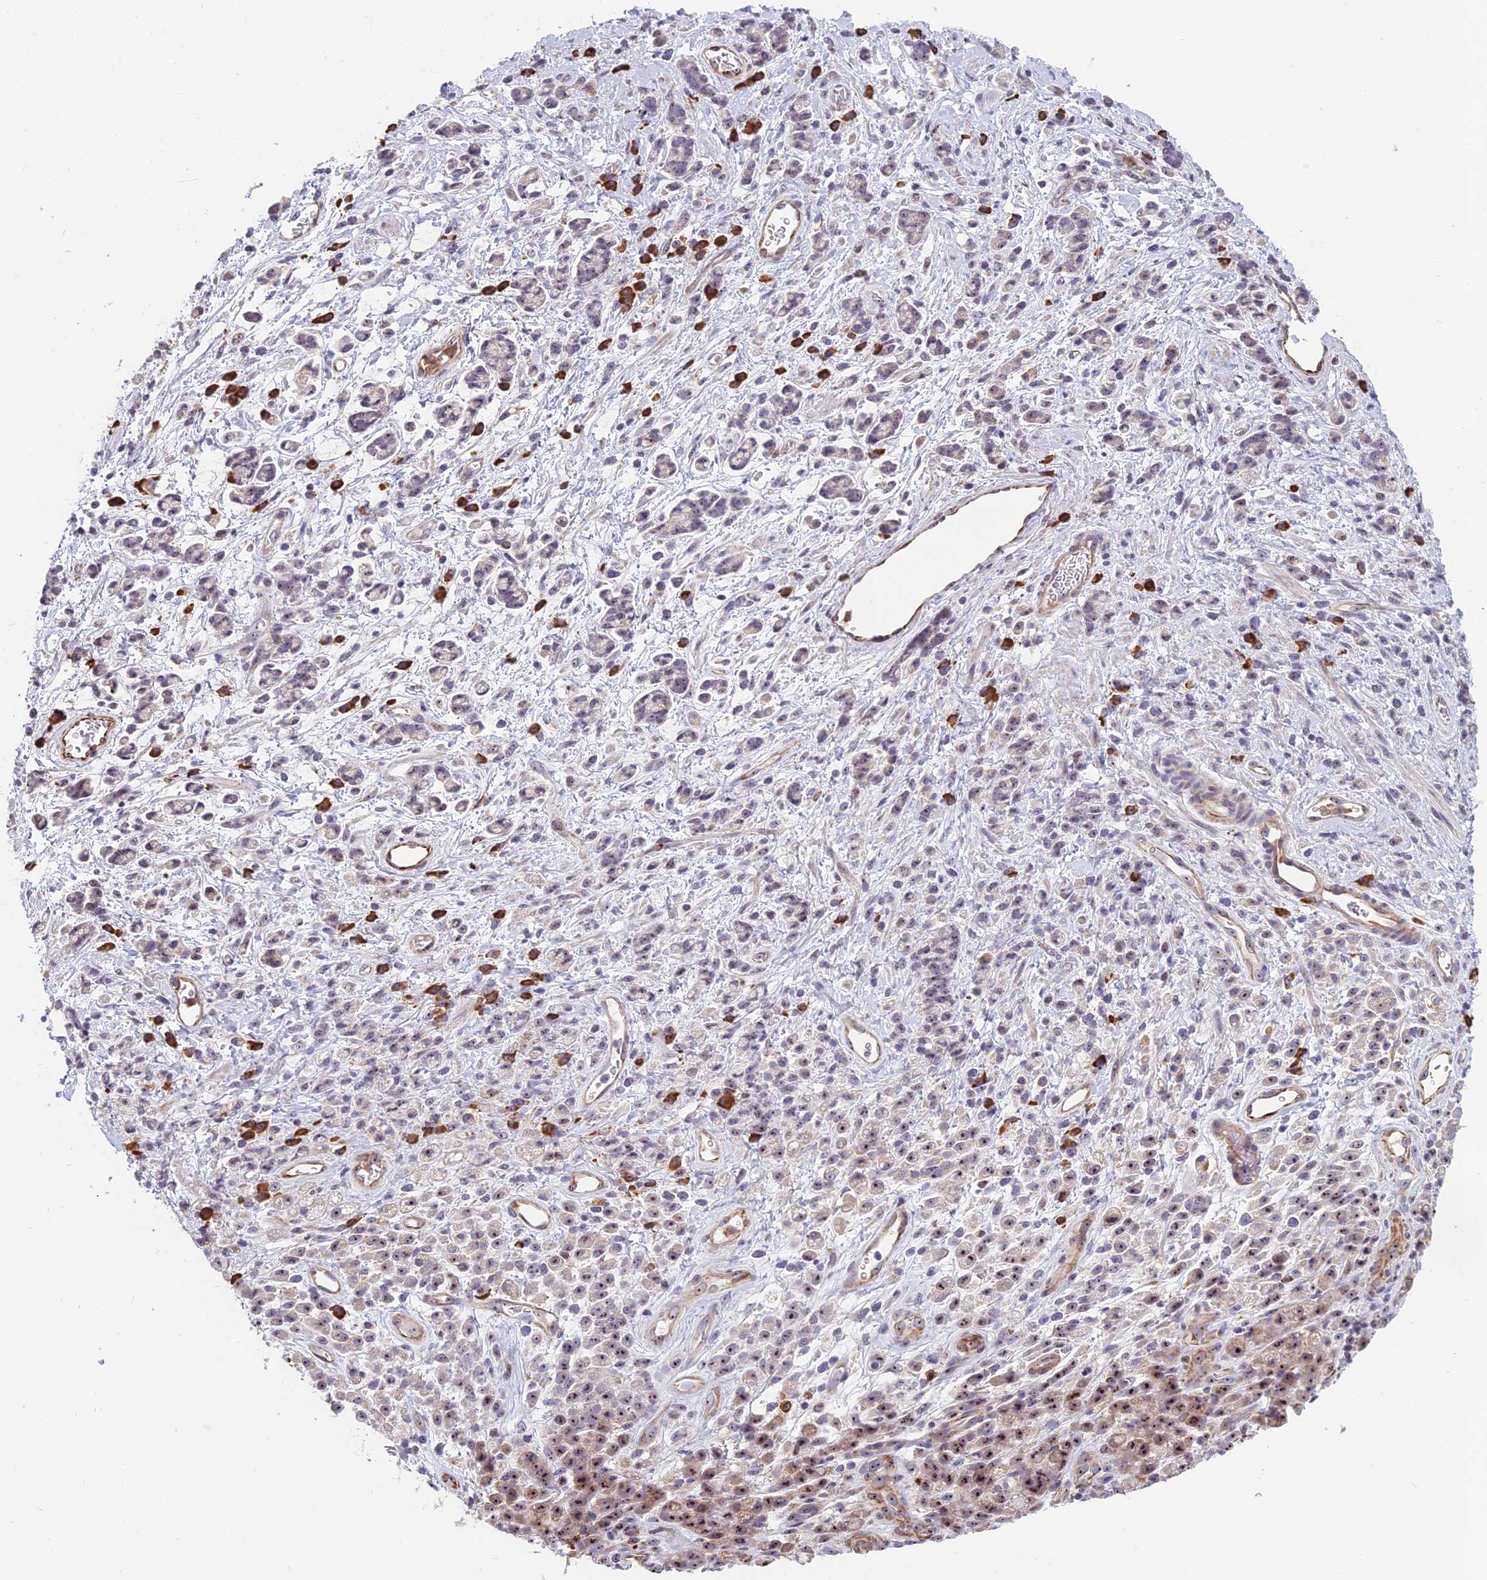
{"staining": {"intensity": "moderate", "quantity": ">75%", "location": "nuclear"}, "tissue": "stomach cancer", "cell_type": "Tumor cells", "image_type": "cancer", "snomed": [{"axis": "morphology", "description": "Adenocarcinoma, NOS"}, {"axis": "topography", "description": "Stomach"}], "caption": "Adenocarcinoma (stomach) was stained to show a protein in brown. There is medium levels of moderate nuclear staining in about >75% of tumor cells.", "gene": "NOC2L", "patient": {"sex": "female", "age": 60}}